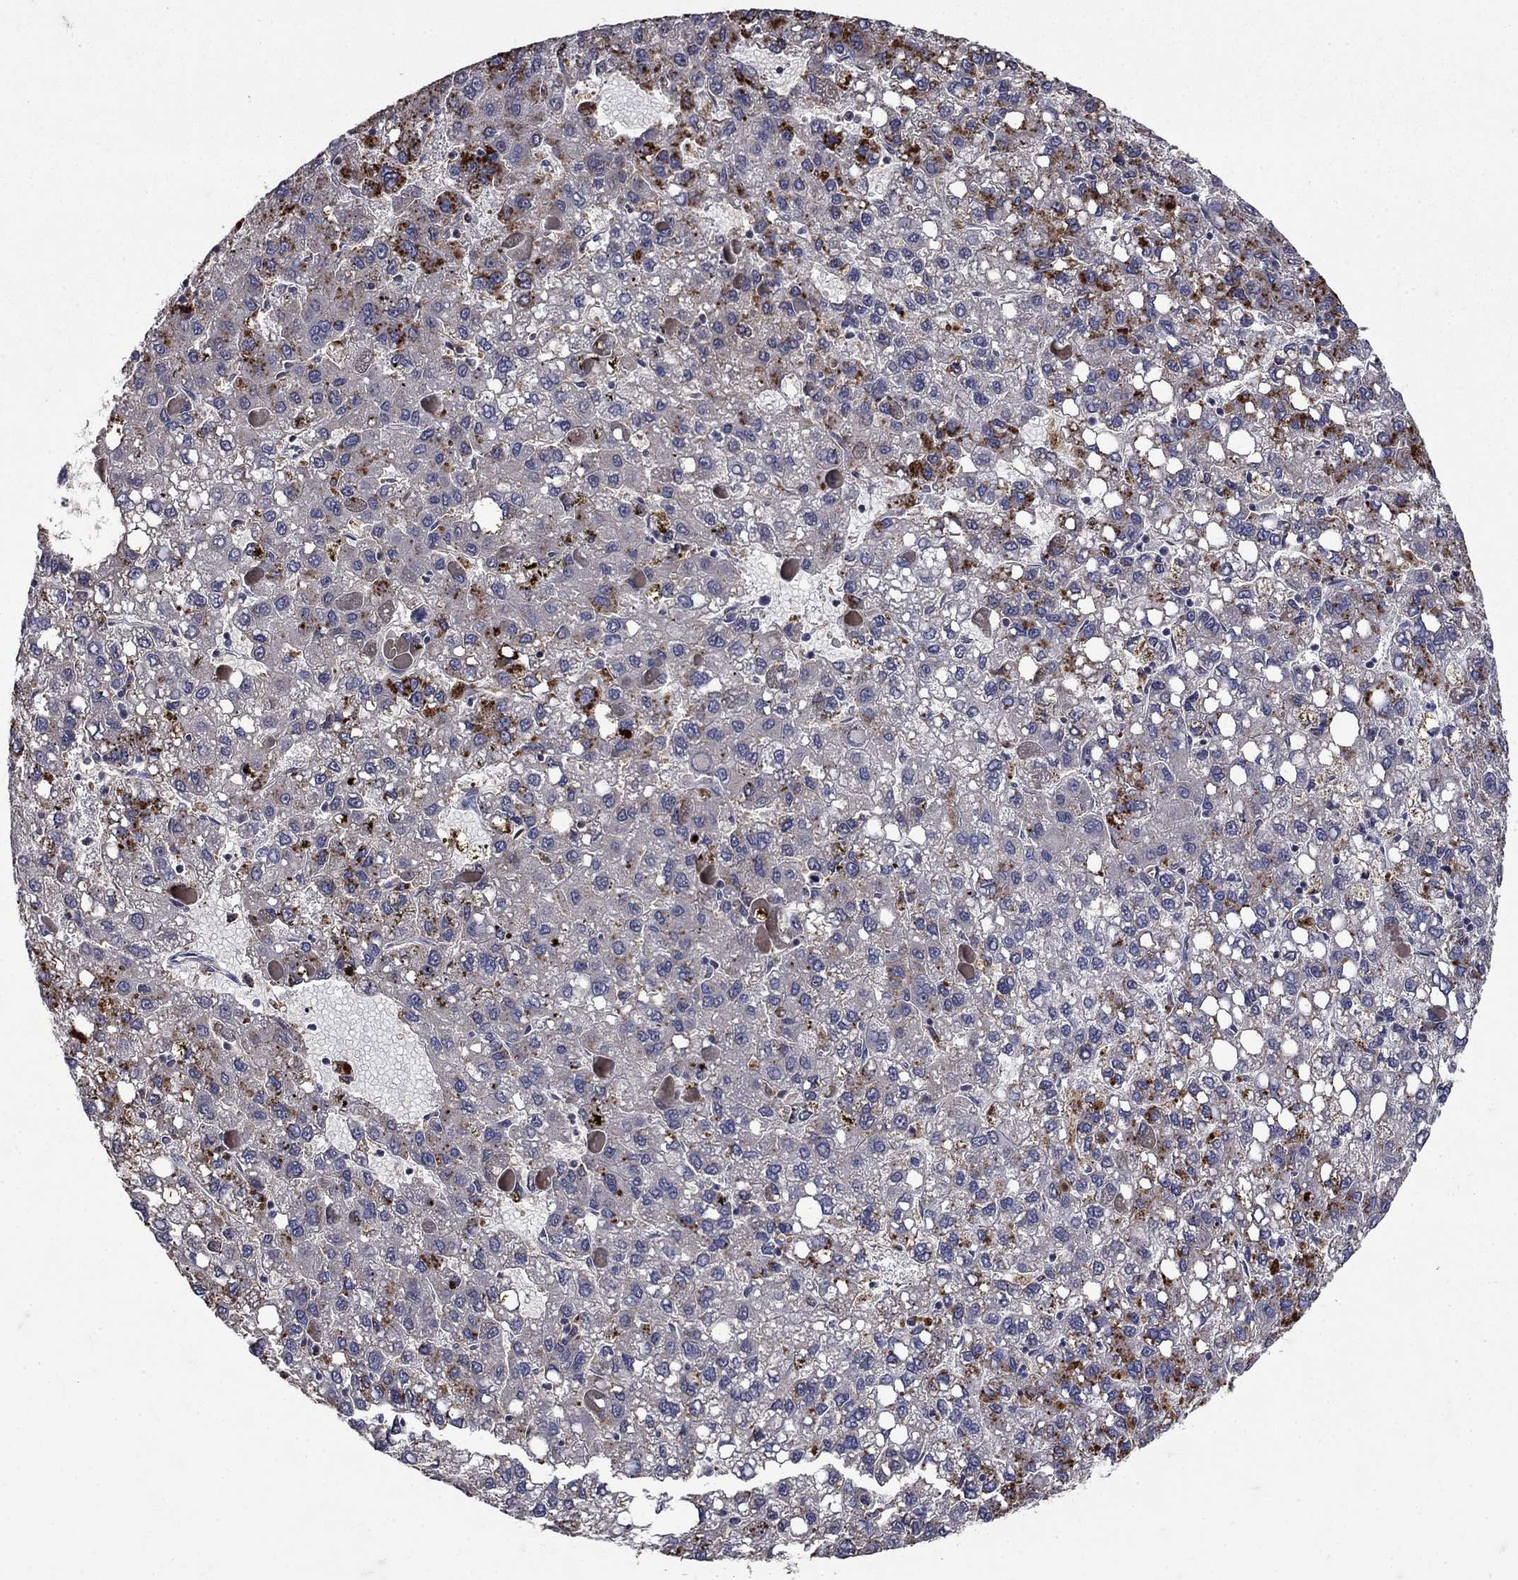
{"staining": {"intensity": "strong", "quantity": "<25%", "location": "cytoplasmic/membranous"}, "tissue": "liver cancer", "cell_type": "Tumor cells", "image_type": "cancer", "snomed": [{"axis": "morphology", "description": "Carcinoma, Hepatocellular, NOS"}, {"axis": "topography", "description": "Liver"}], "caption": "Immunohistochemical staining of hepatocellular carcinoma (liver) reveals medium levels of strong cytoplasmic/membranous protein staining in approximately <25% of tumor cells.", "gene": "NPC2", "patient": {"sex": "female", "age": 82}}